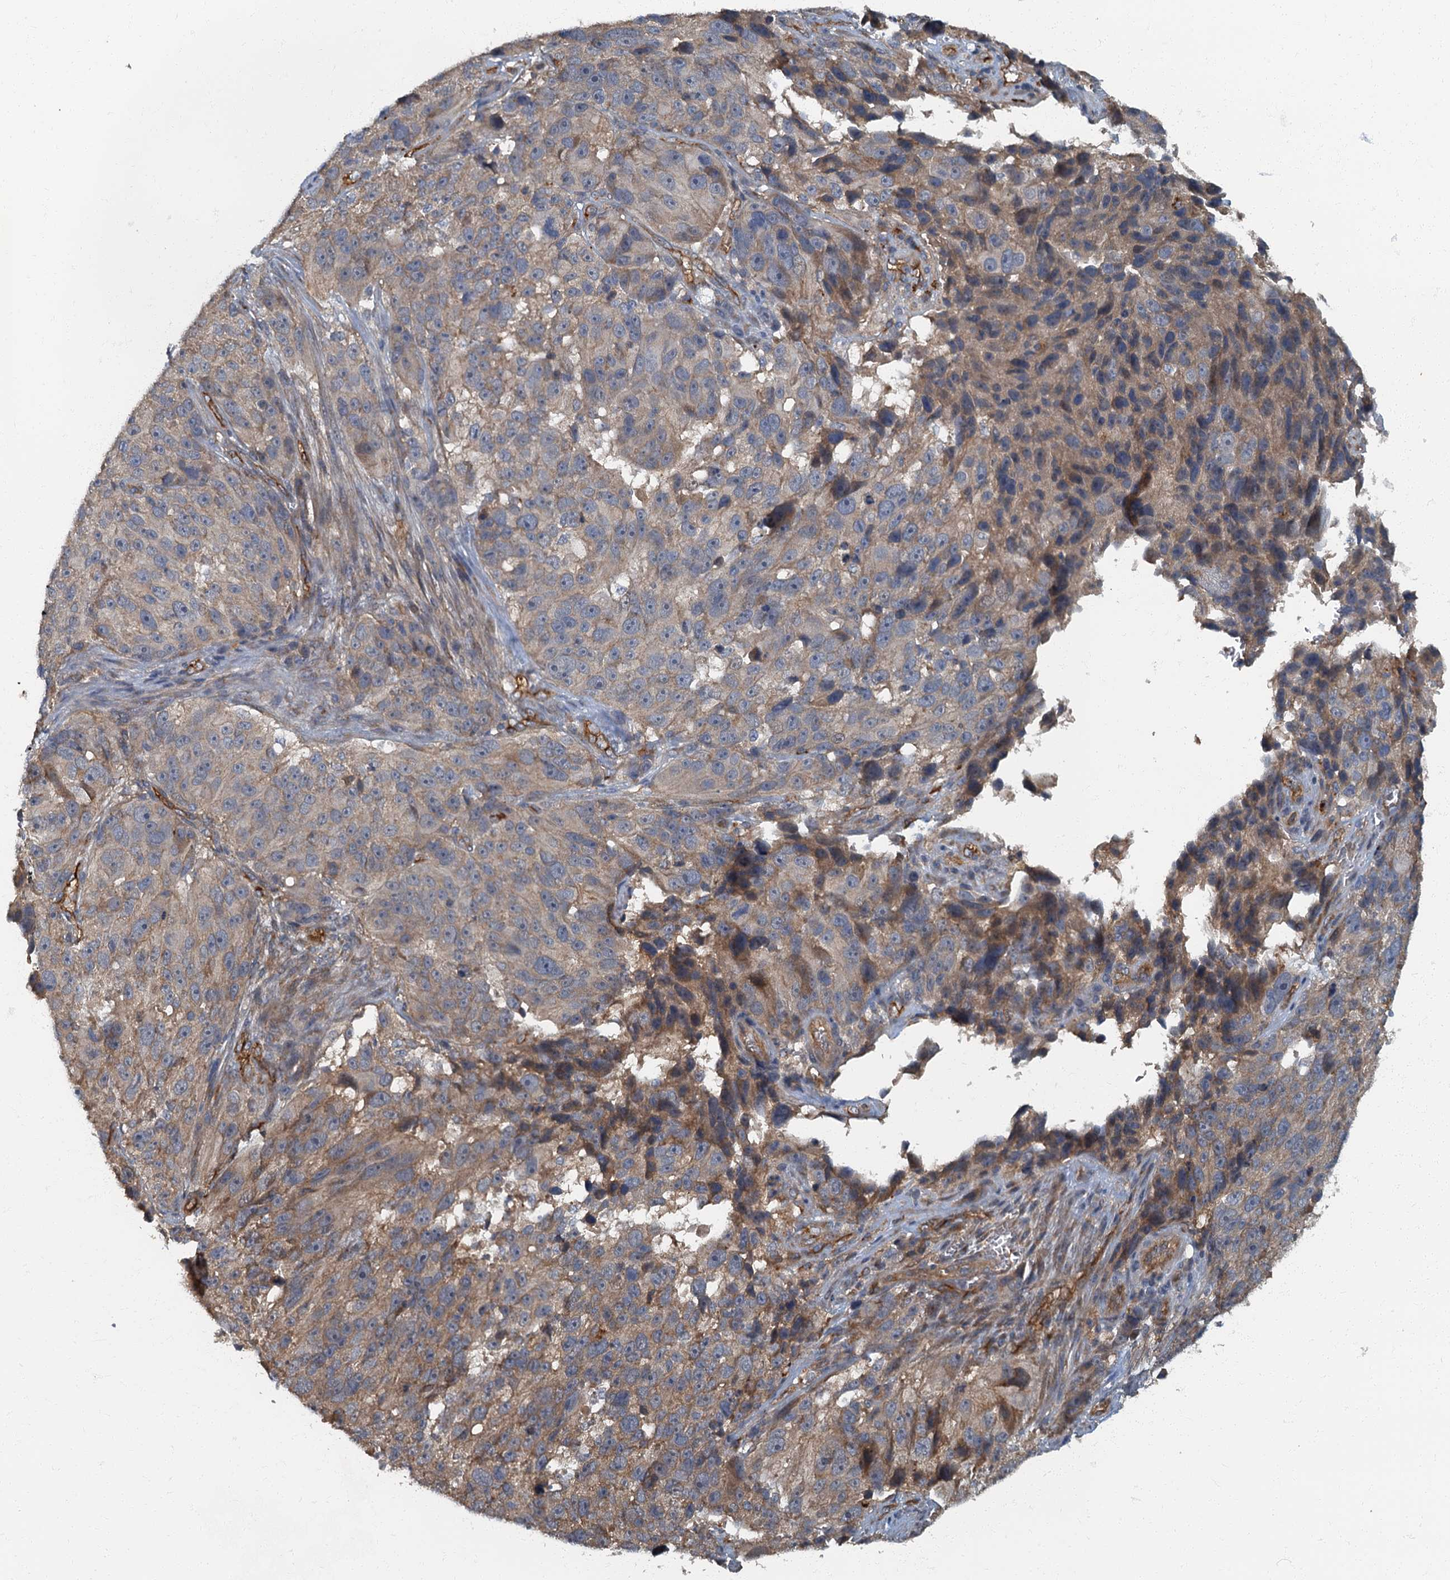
{"staining": {"intensity": "weak", "quantity": "<25%", "location": "cytoplasmic/membranous"}, "tissue": "melanoma", "cell_type": "Tumor cells", "image_type": "cancer", "snomed": [{"axis": "morphology", "description": "Malignant melanoma, NOS"}, {"axis": "topography", "description": "Skin"}], "caption": "Immunohistochemistry (IHC) histopathology image of malignant melanoma stained for a protein (brown), which exhibits no positivity in tumor cells.", "gene": "ARL11", "patient": {"sex": "male", "age": 84}}